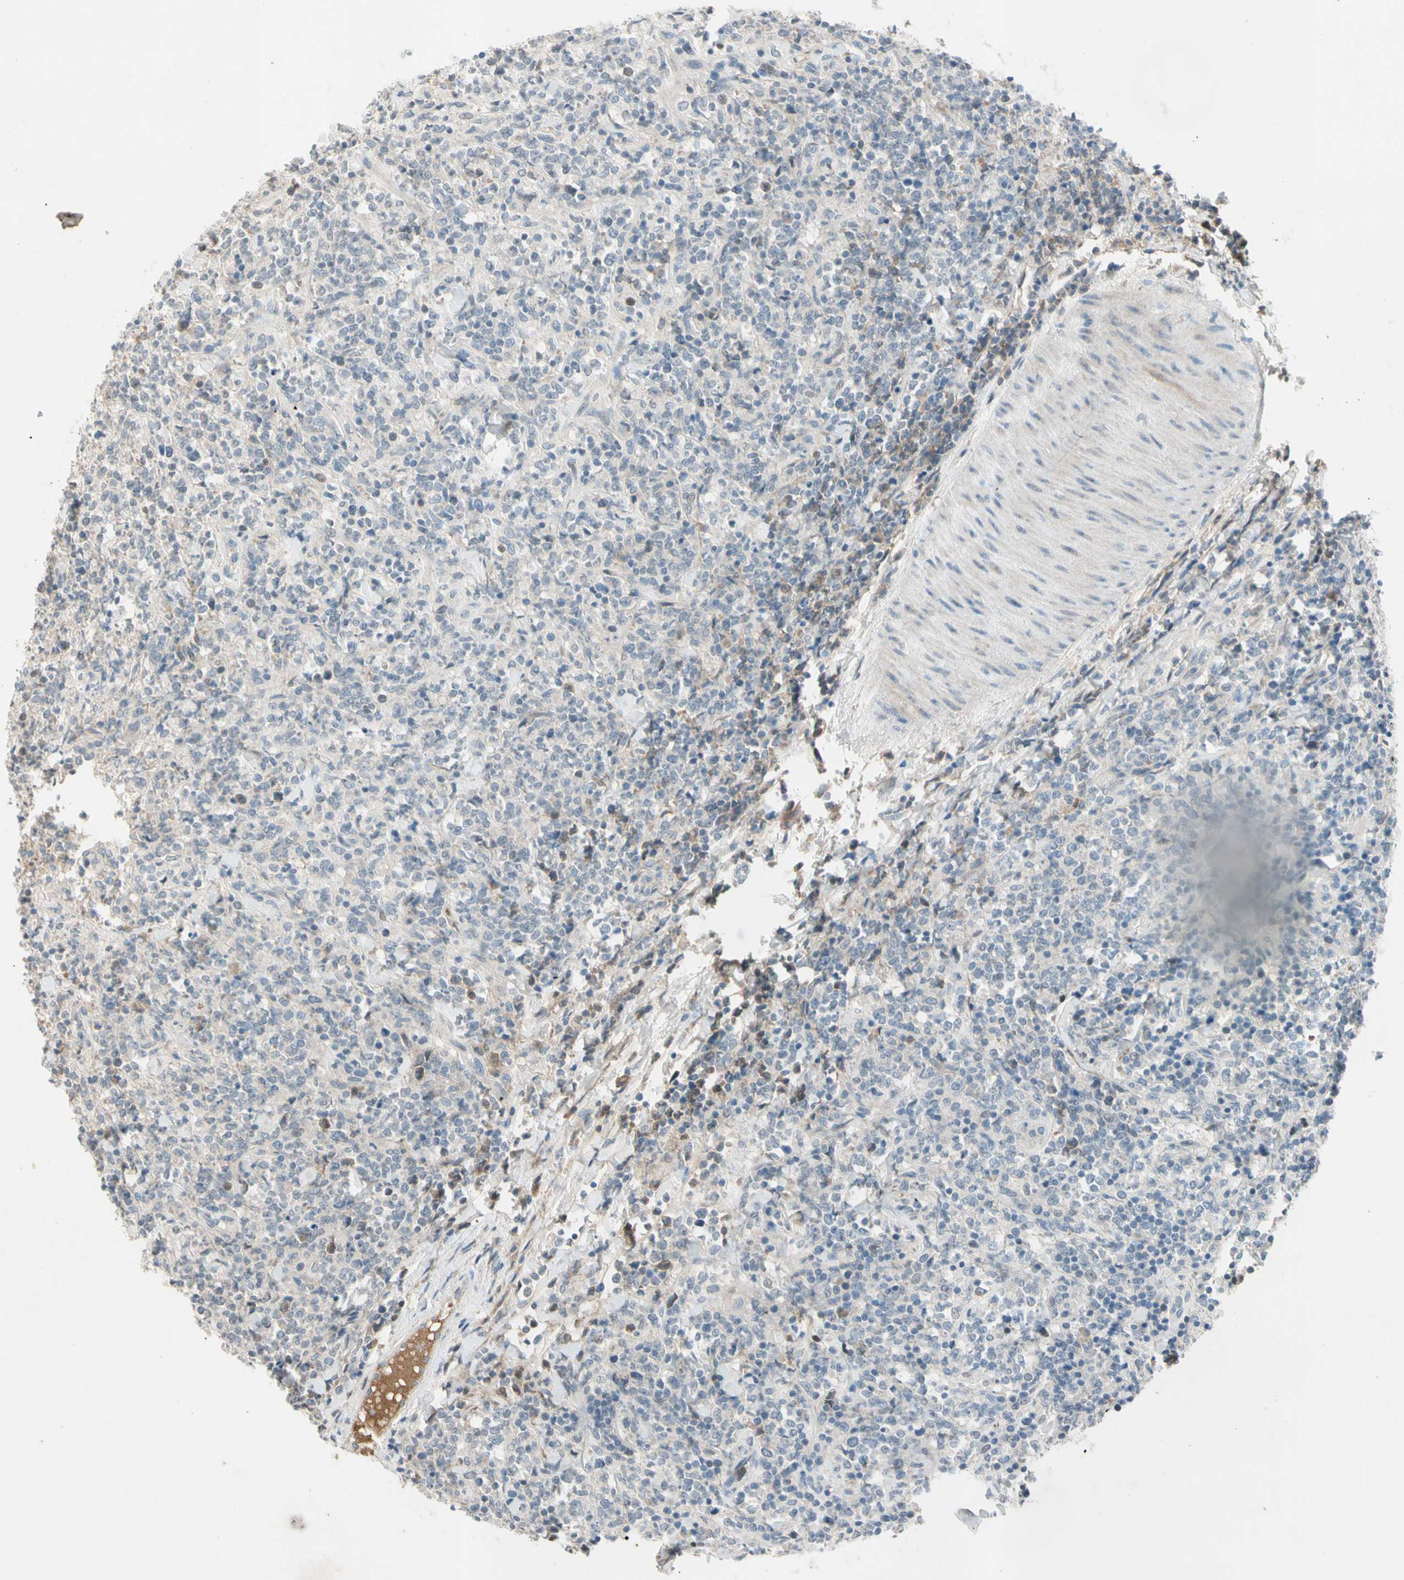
{"staining": {"intensity": "negative", "quantity": "none", "location": "none"}, "tissue": "lymphoma", "cell_type": "Tumor cells", "image_type": "cancer", "snomed": [{"axis": "morphology", "description": "Malignant lymphoma, non-Hodgkin's type, High grade"}, {"axis": "topography", "description": "Soft tissue"}], "caption": "Immunohistochemical staining of high-grade malignant lymphoma, non-Hodgkin's type displays no significant positivity in tumor cells.", "gene": "SERPIND1", "patient": {"sex": "male", "age": 18}}